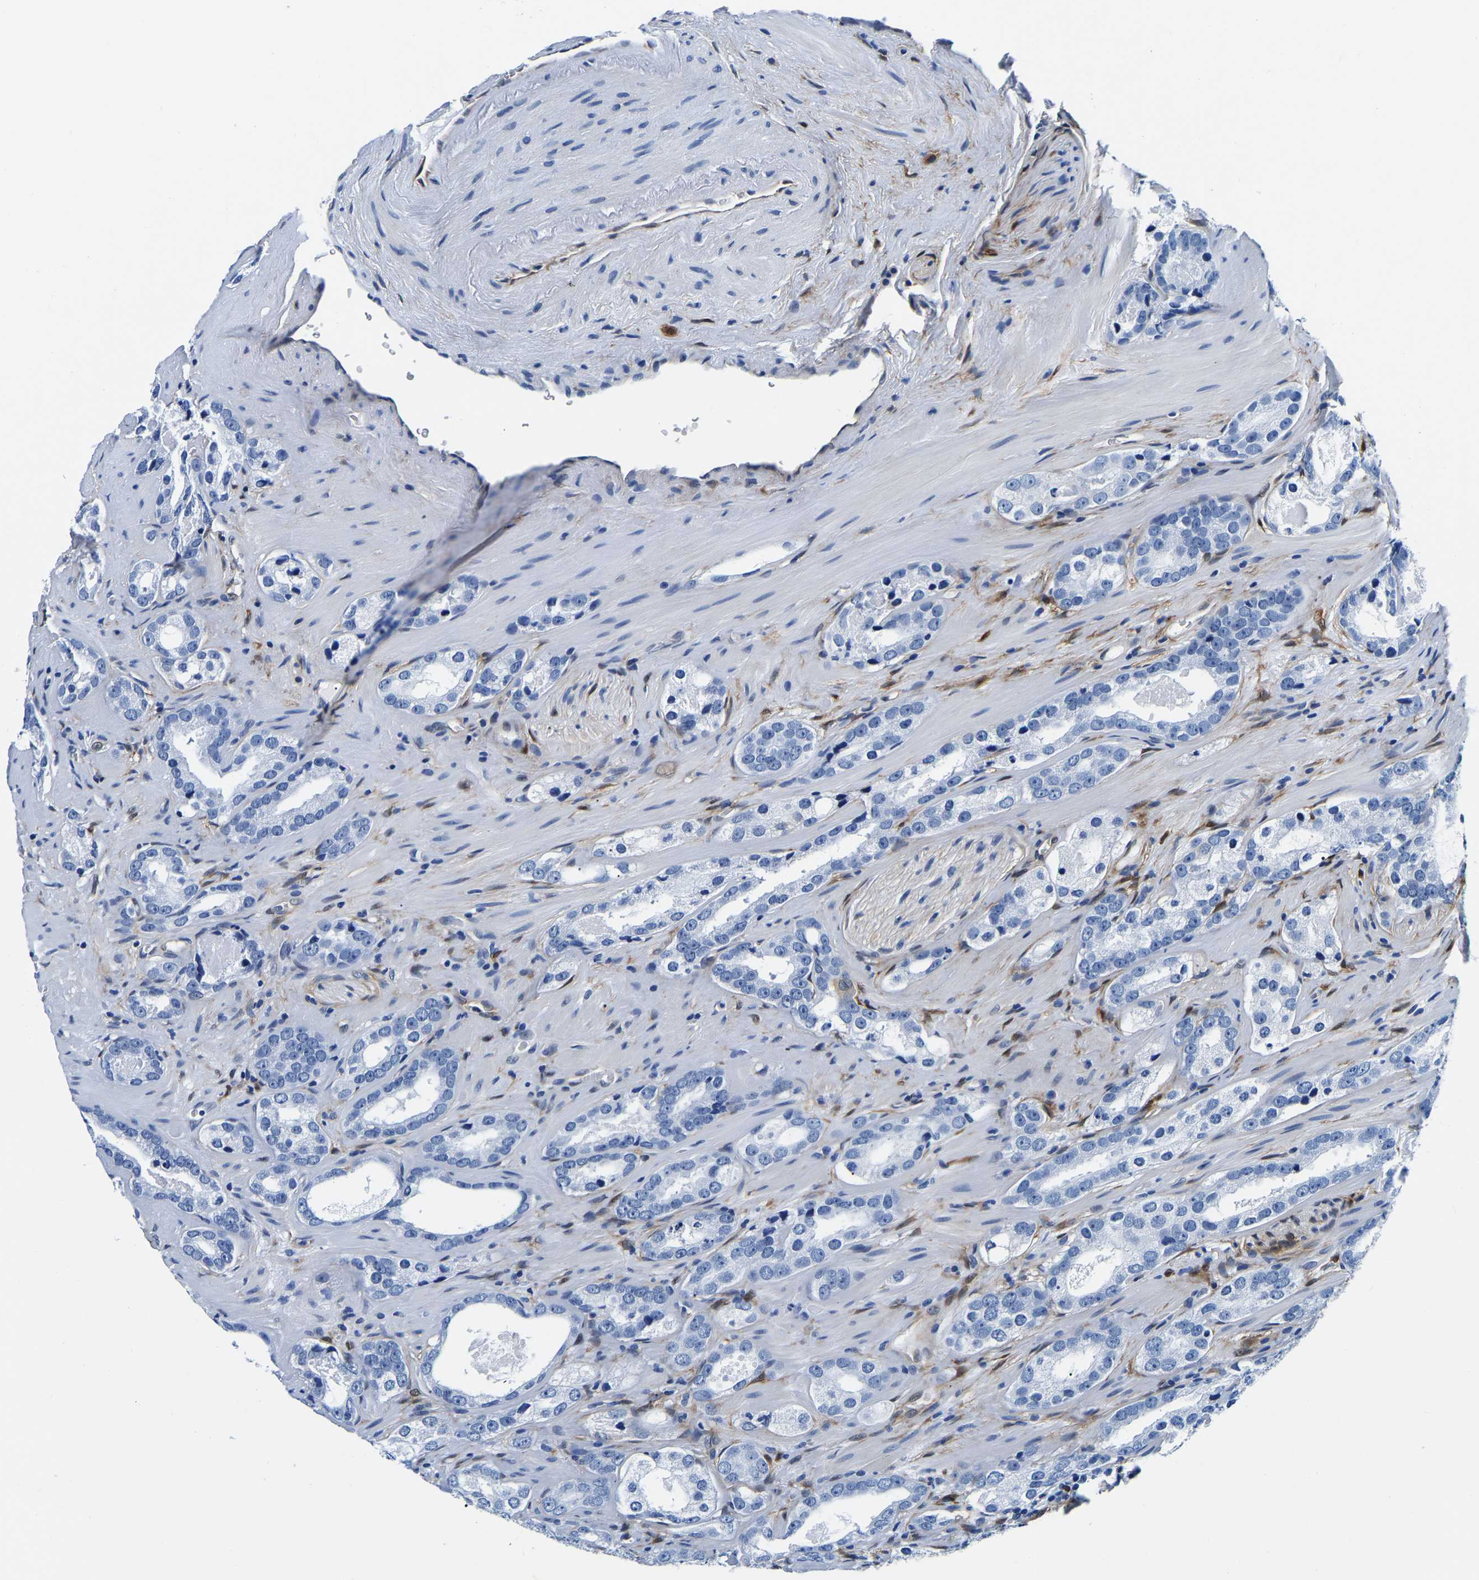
{"staining": {"intensity": "negative", "quantity": "none", "location": "none"}, "tissue": "prostate cancer", "cell_type": "Tumor cells", "image_type": "cancer", "snomed": [{"axis": "morphology", "description": "Adenocarcinoma, High grade"}, {"axis": "topography", "description": "Prostate"}], "caption": "Prostate adenocarcinoma (high-grade) was stained to show a protein in brown. There is no significant expression in tumor cells.", "gene": "S100A13", "patient": {"sex": "male", "age": 63}}